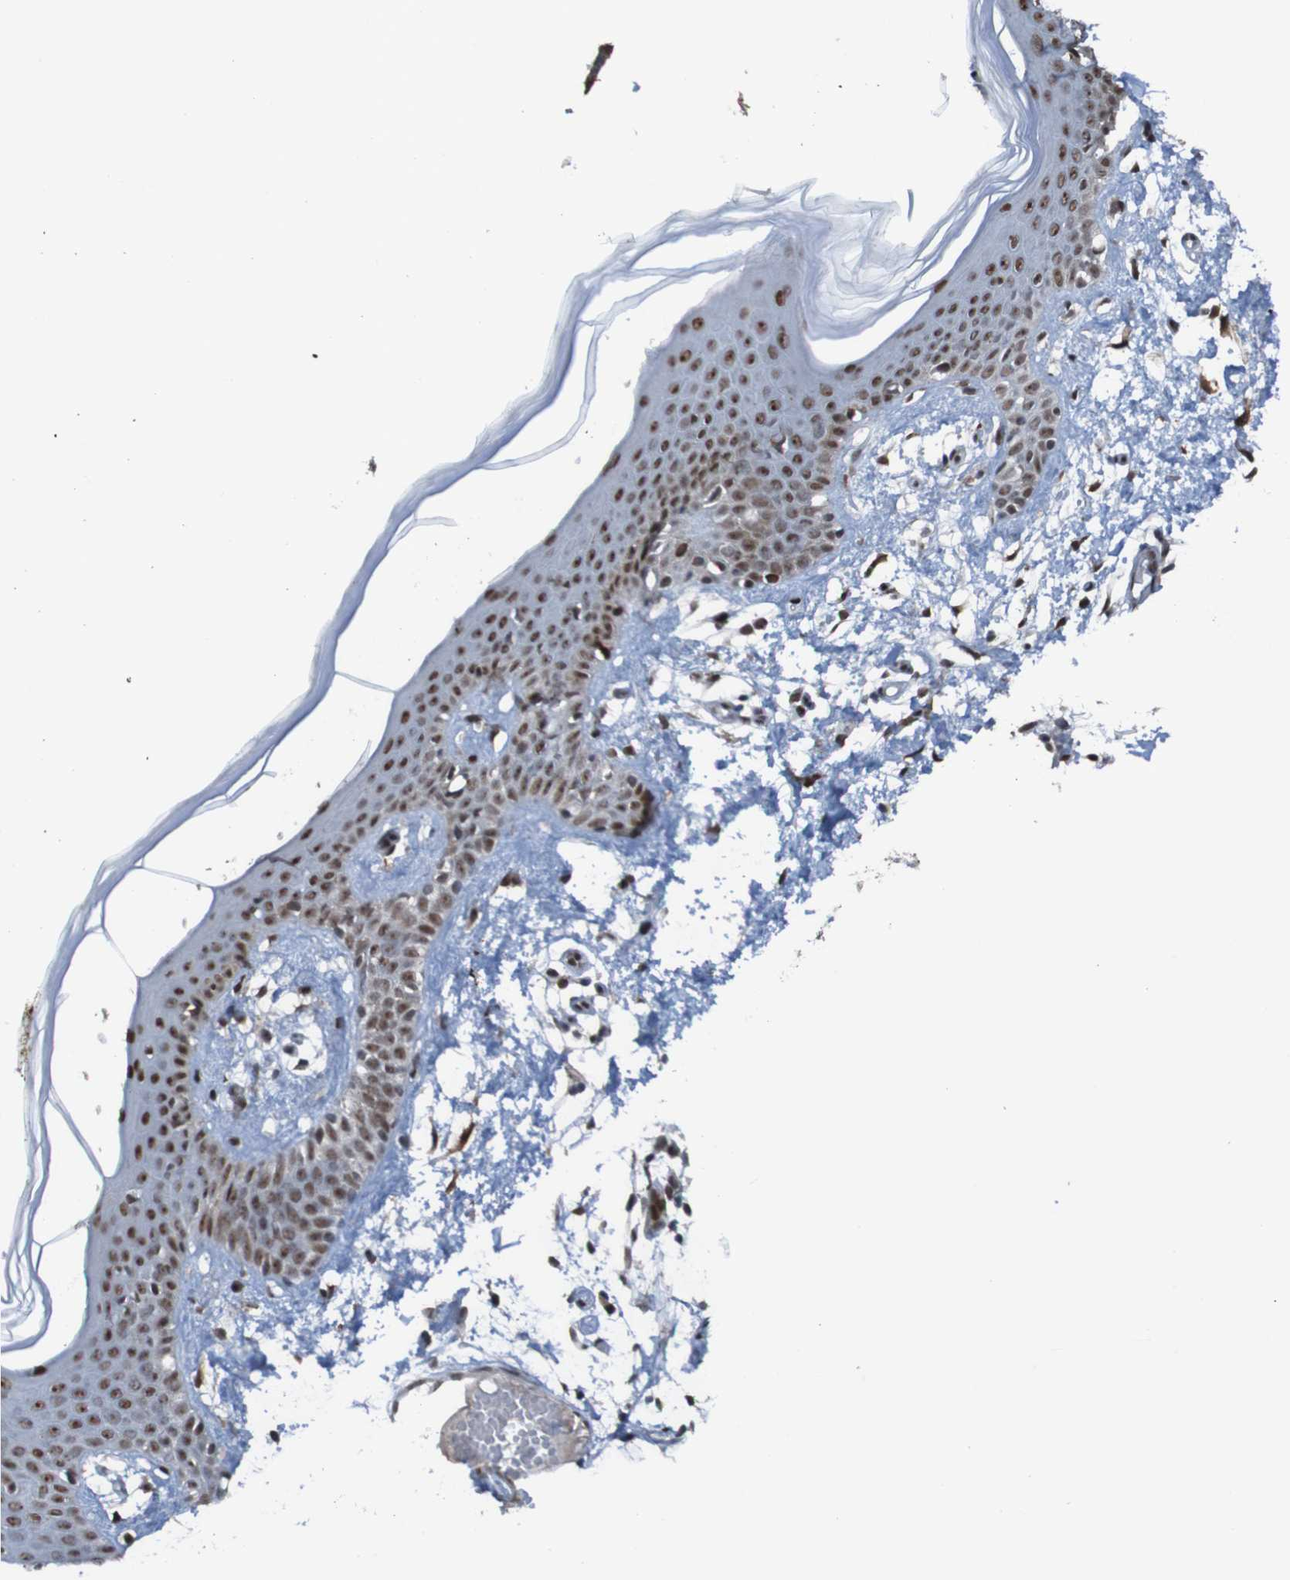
{"staining": {"intensity": "strong", "quantity": ">75%", "location": "nuclear"}, "tissue": "skin", "cell_type": "Fibroblasts", "image_type": "normal", "snomed": [{"axis": "morphology", "description": "Normal tissue, NOS"}, {"axis": "topography", "description": "Skin"}], "caption": "The micrograph reveals immunohistochemical staining of normal skin. There is strong nuclear positivity is appreciated in about >75% of fibroblasts.", "gene": "PHF2", "patient": {"sex": "male", "age": 53}}